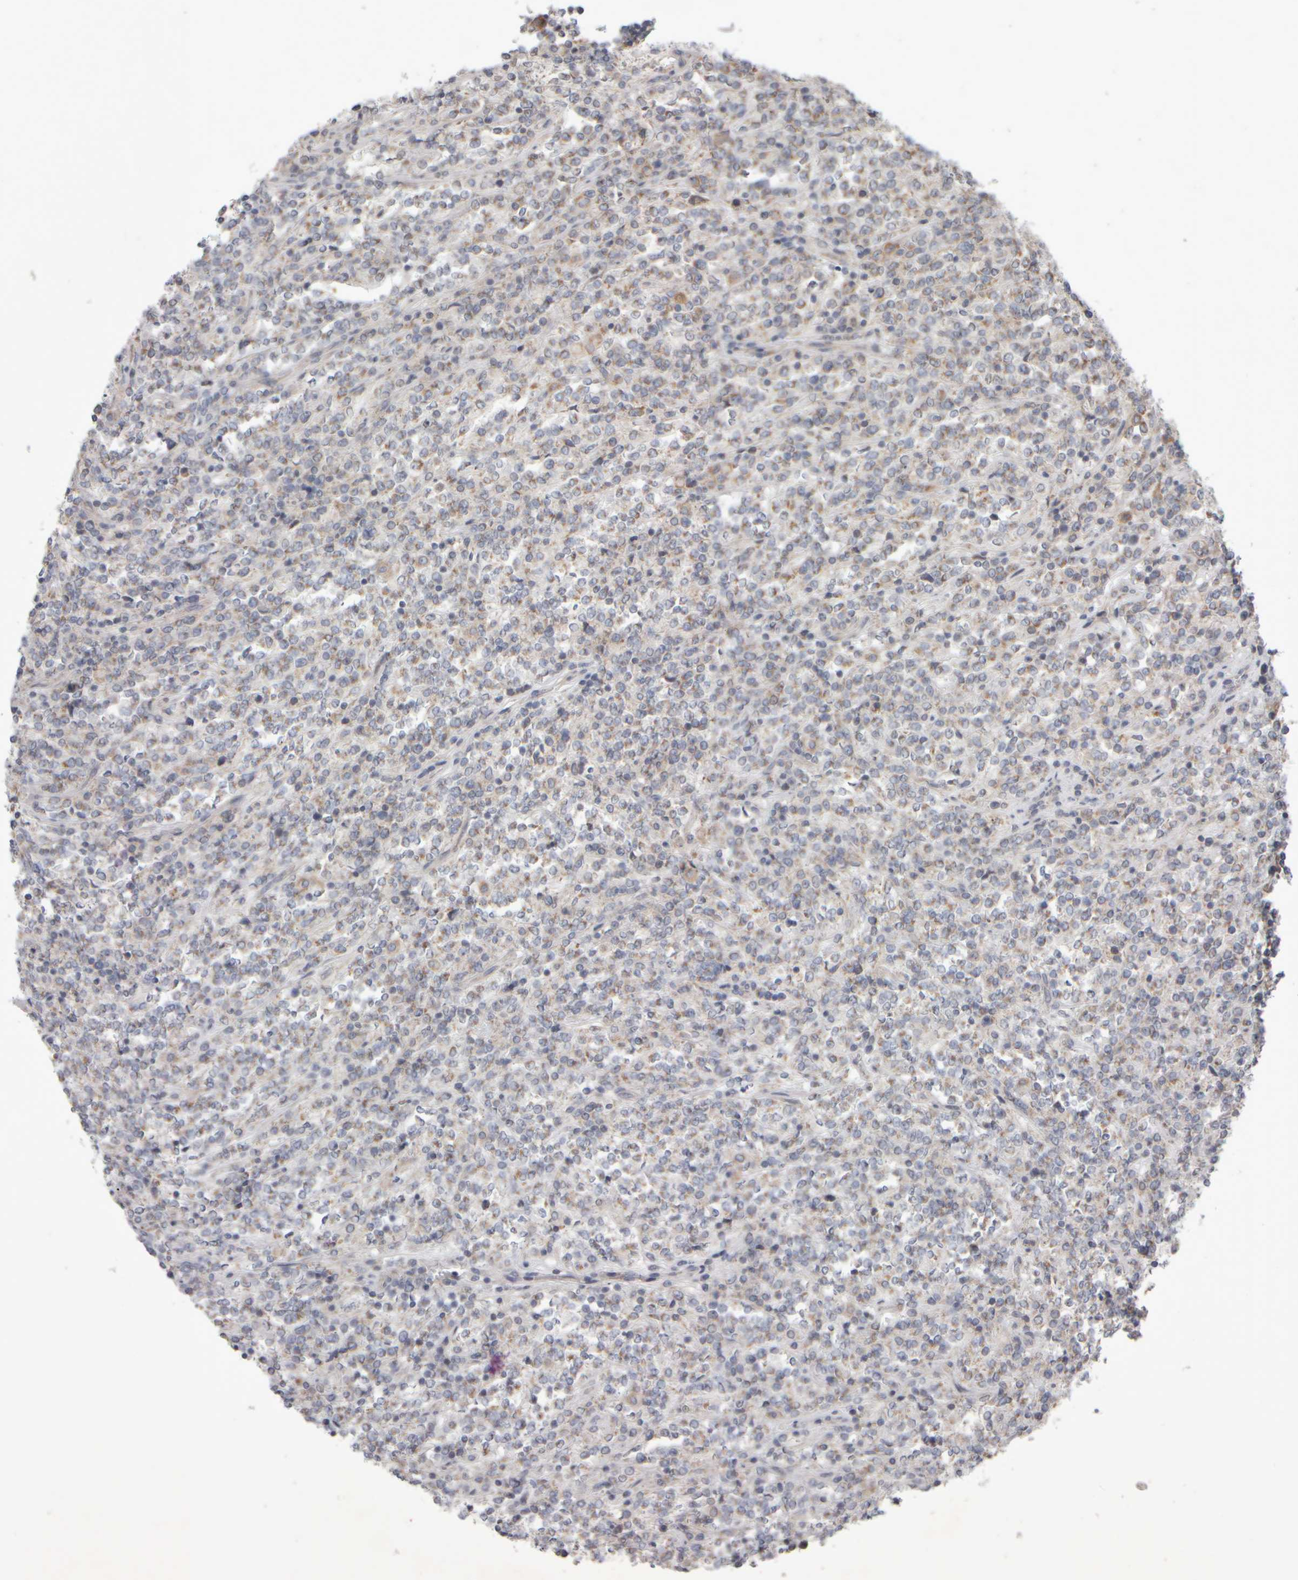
{"staining": {"intensity": "weak", "quantity": "25%-75%", "location": "cytoplasmic/membranous"}, "tissue": "lymphoma", "cell_type": "Tumor cells", "image_type": "cancer", "snomed": [{"axis": "morphology", "description": "Malignant lymphoma, non-Hodgkin's type, High grade"}, {"axis": "topography", "description": "Soft tissue"}], "caption": "Immunohistochemistry (IHC) micrograph of malignant lymphoma, non-Hodgkin's type (high-grade) stained for a protein (brown), which demonstrates low levels of weak cytoplasmic/membranous staining in approximately 25%-75% of tumor cells.", "gene": "SCO1", "patient": {"sex": "male", "age": 18}}